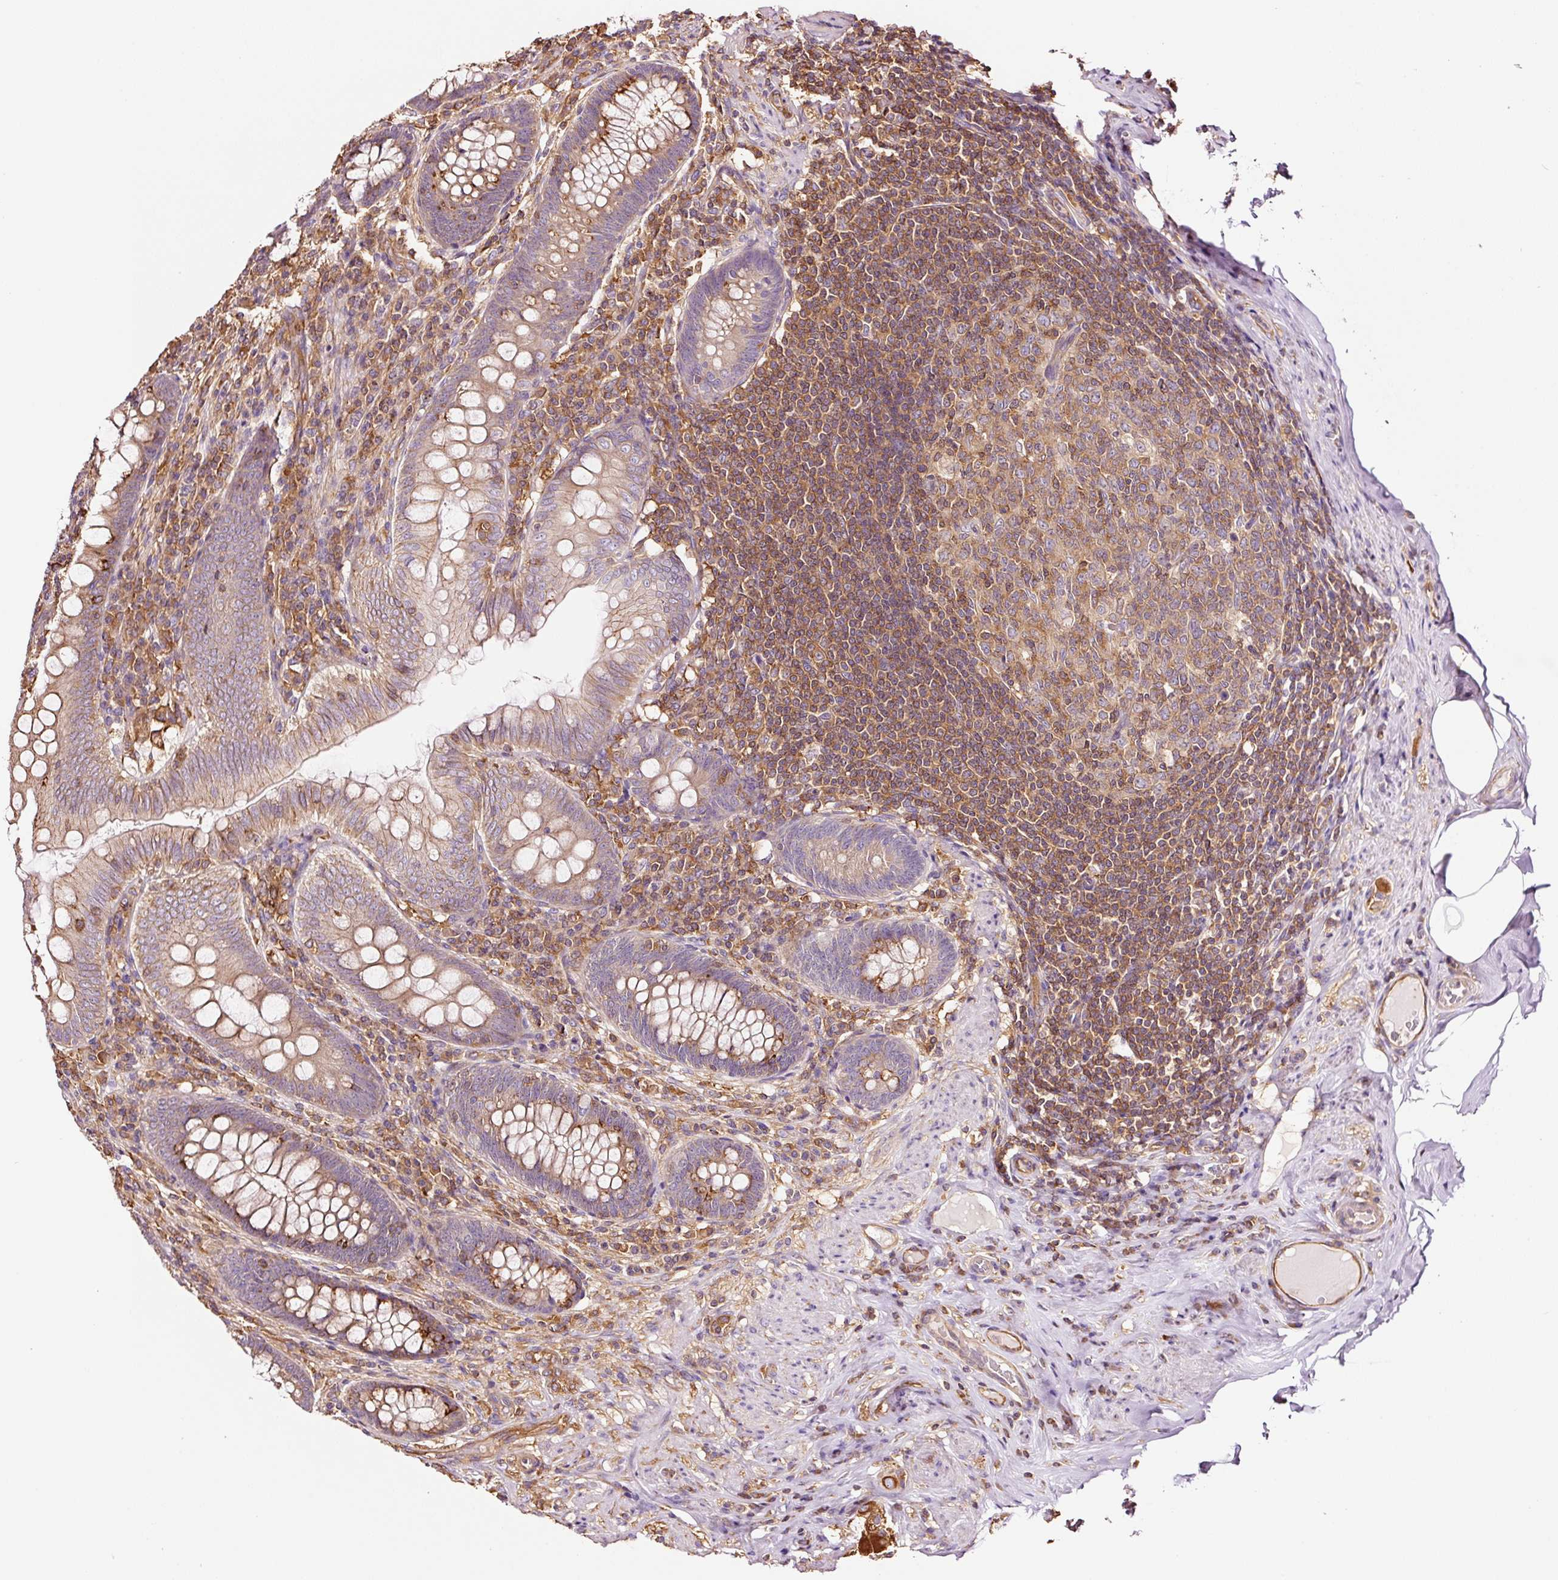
{"staining": {"intensity": "strong", "quantity": "<25%", "location": "cytoplasmic/membranous"}, "tissue": "appendix", "cell_type": "Glandular cells", "image_type": "normal", "snomed": [{"axis": "morphology", "description": "Normal tissue, NOS"}, {"axis": "topography", "description": "Appendix"}], "caption": "Benign appendix displays strong cytoplasmic/membranous staining in approximately <25% of glandular cells, visualized by immunohistochemistry. Using DAB (brown) and hematoxylin (blue) stains, captured at high magnification using brightfield microscopy.", "gene": "METAP1", "patient": {"sex": "male", "age": 71}}